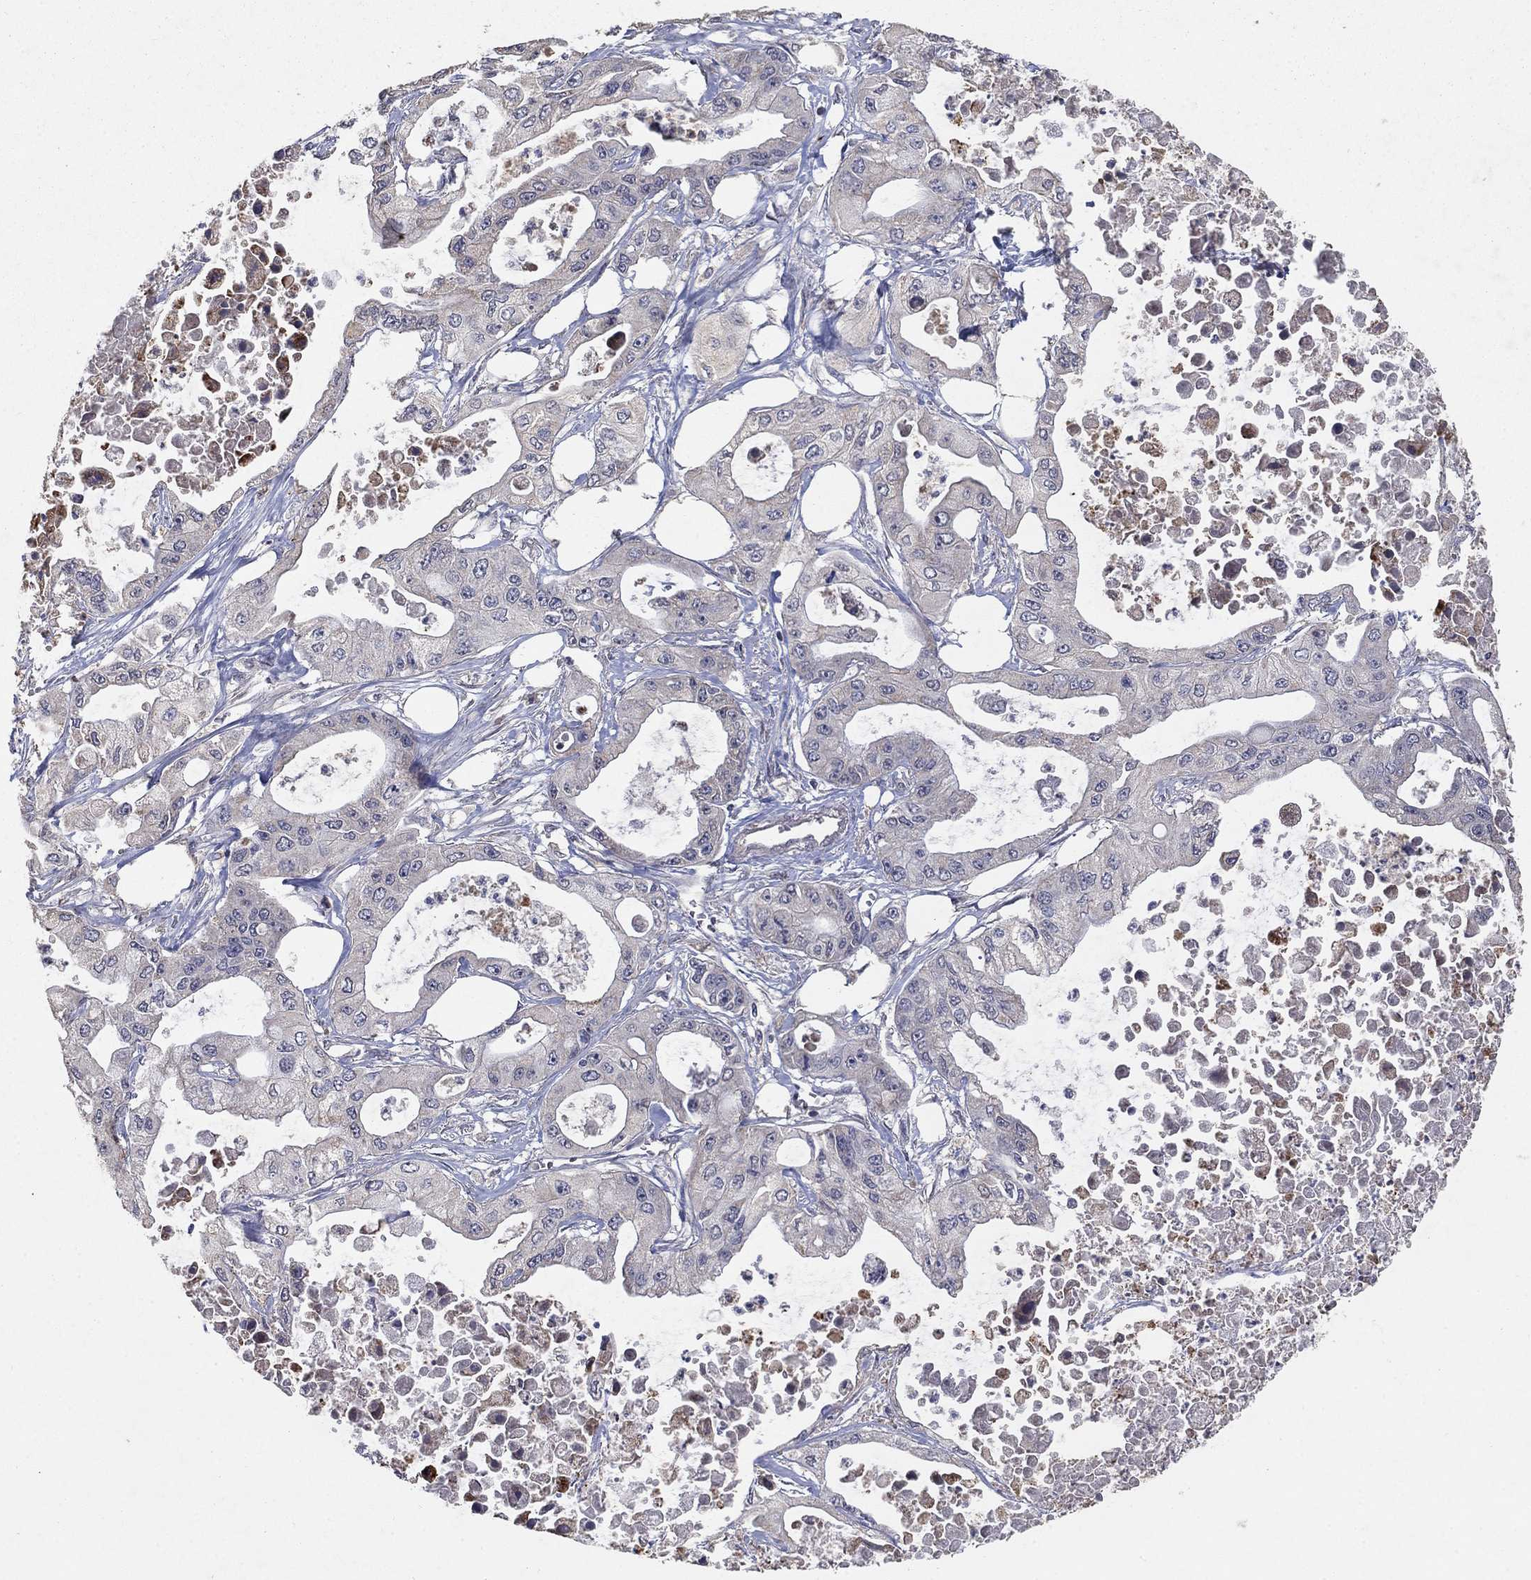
{"staining": {"intensity": "negative", "quantity": "none", "location": "none"}, "tissue": "pancreatic cancer", "cell_type": "Tumor cells", "image_type": "cancer", "snomed": [{"axis": "morphology", "description": "Adenocarcinoma, NOS"}, {"axis": "topography", "description": "Pancreas"}], "caption": "IHC photomicrograph of pancreatic cancer stained for a protein (brown), which shows no positivity in tumor cells.", "gene": "GPSM1", "patient": {"sex": "male", "age": 70}}